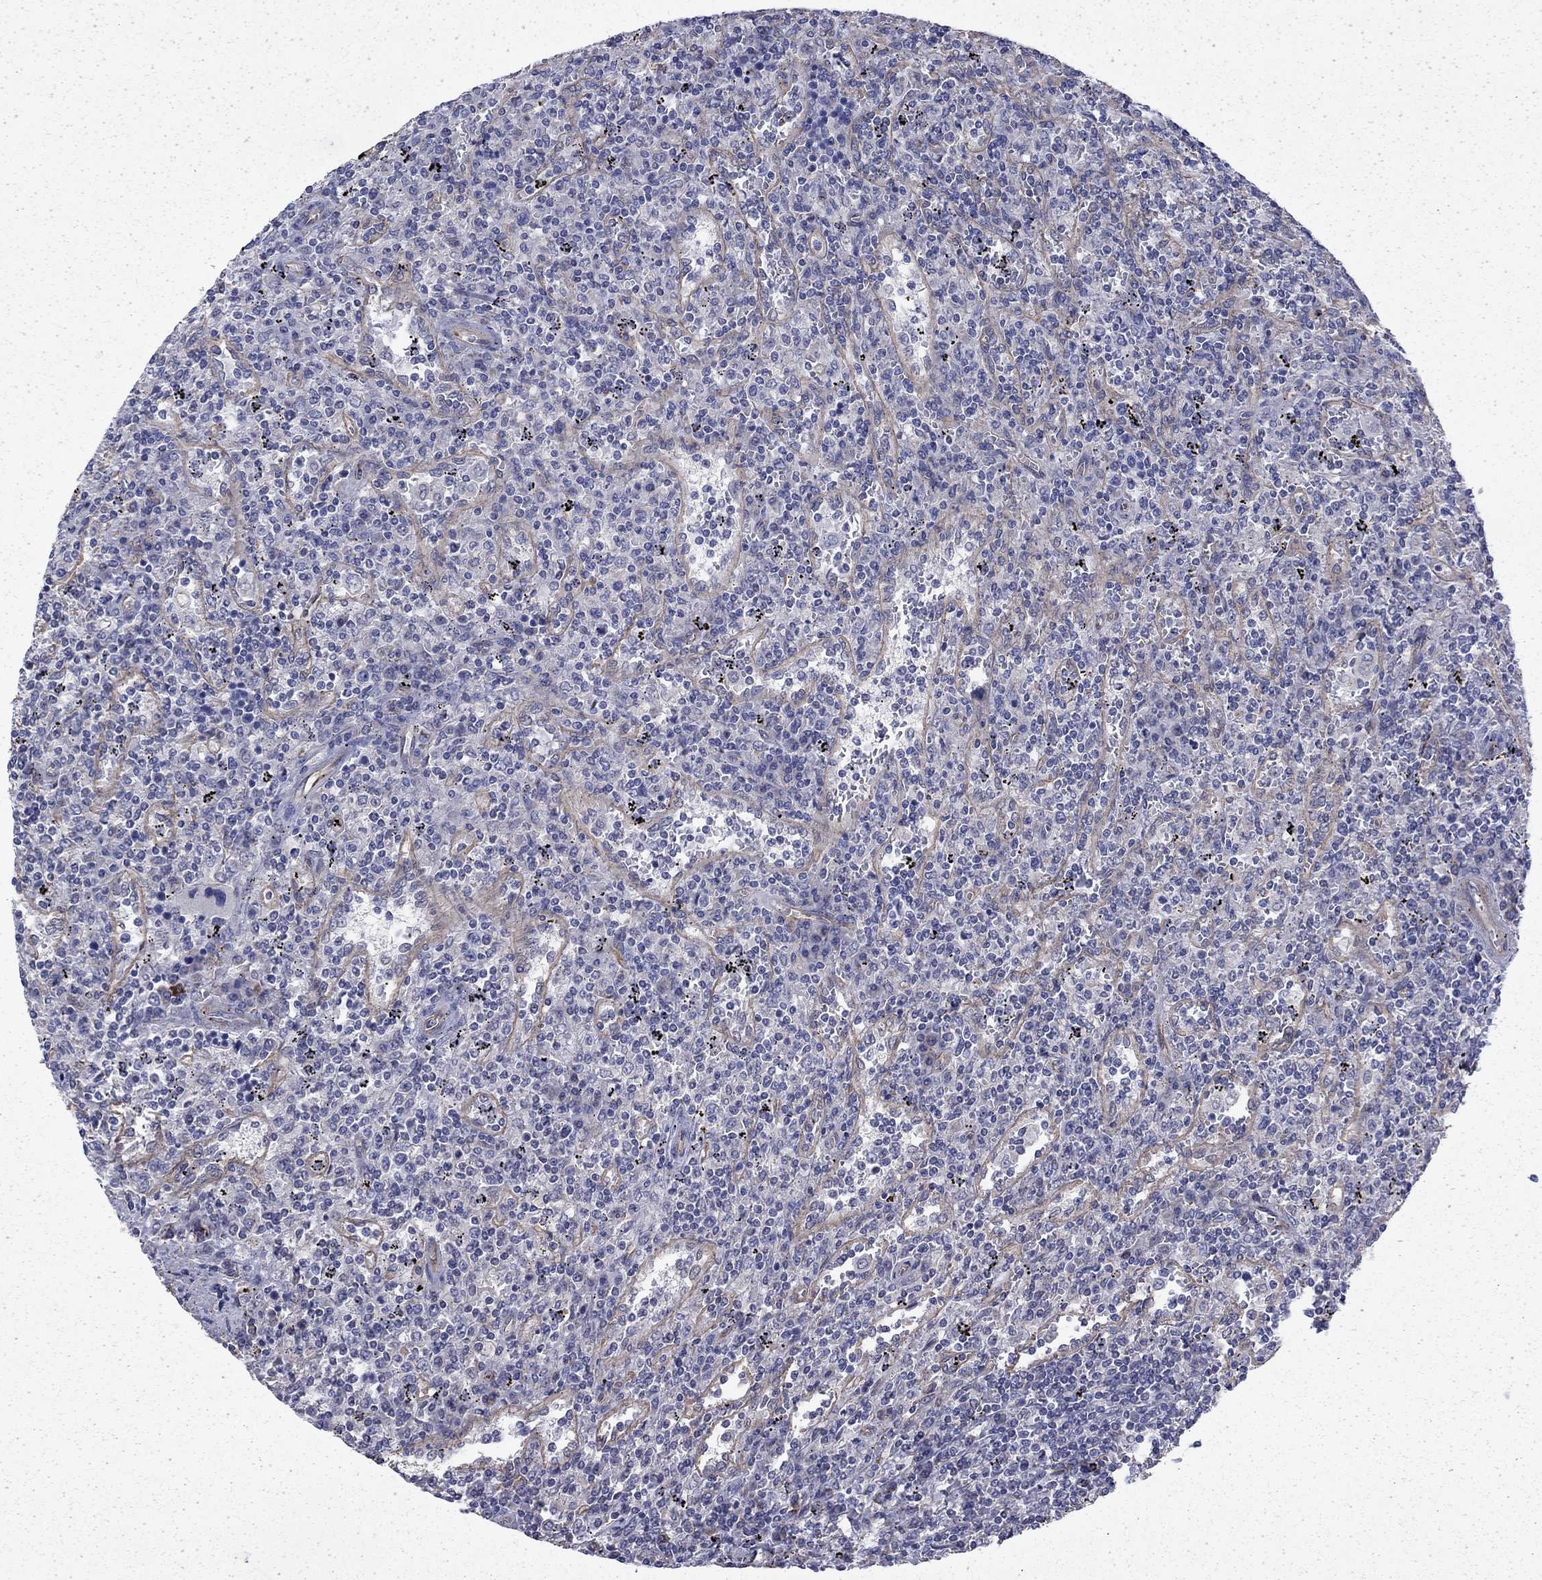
{"staining": {"intensity": "negative", "quantity": "none", "location": "none"}, "tissue": "lymphoma", "cell_type": "Tumor cells", "image_type": "cancer", "snomed": [{"axis": "morphology", "description": "Malignant lymphoma, non-Hodgkin's type, Low grade"}, {"axis": "topography", "description": "Spleen"}], "caption": "Immunohistochemistry of low-grade malignant lymphoma, non-Hodgkin's type displays no staining in tumor cells. Brightfield microscopy of IHC stained with DAB (brown) and hematoxylin (blue), captured at high magnification.", "gene": "DTNA", "patient": {"sex": "male", "age": 62}}